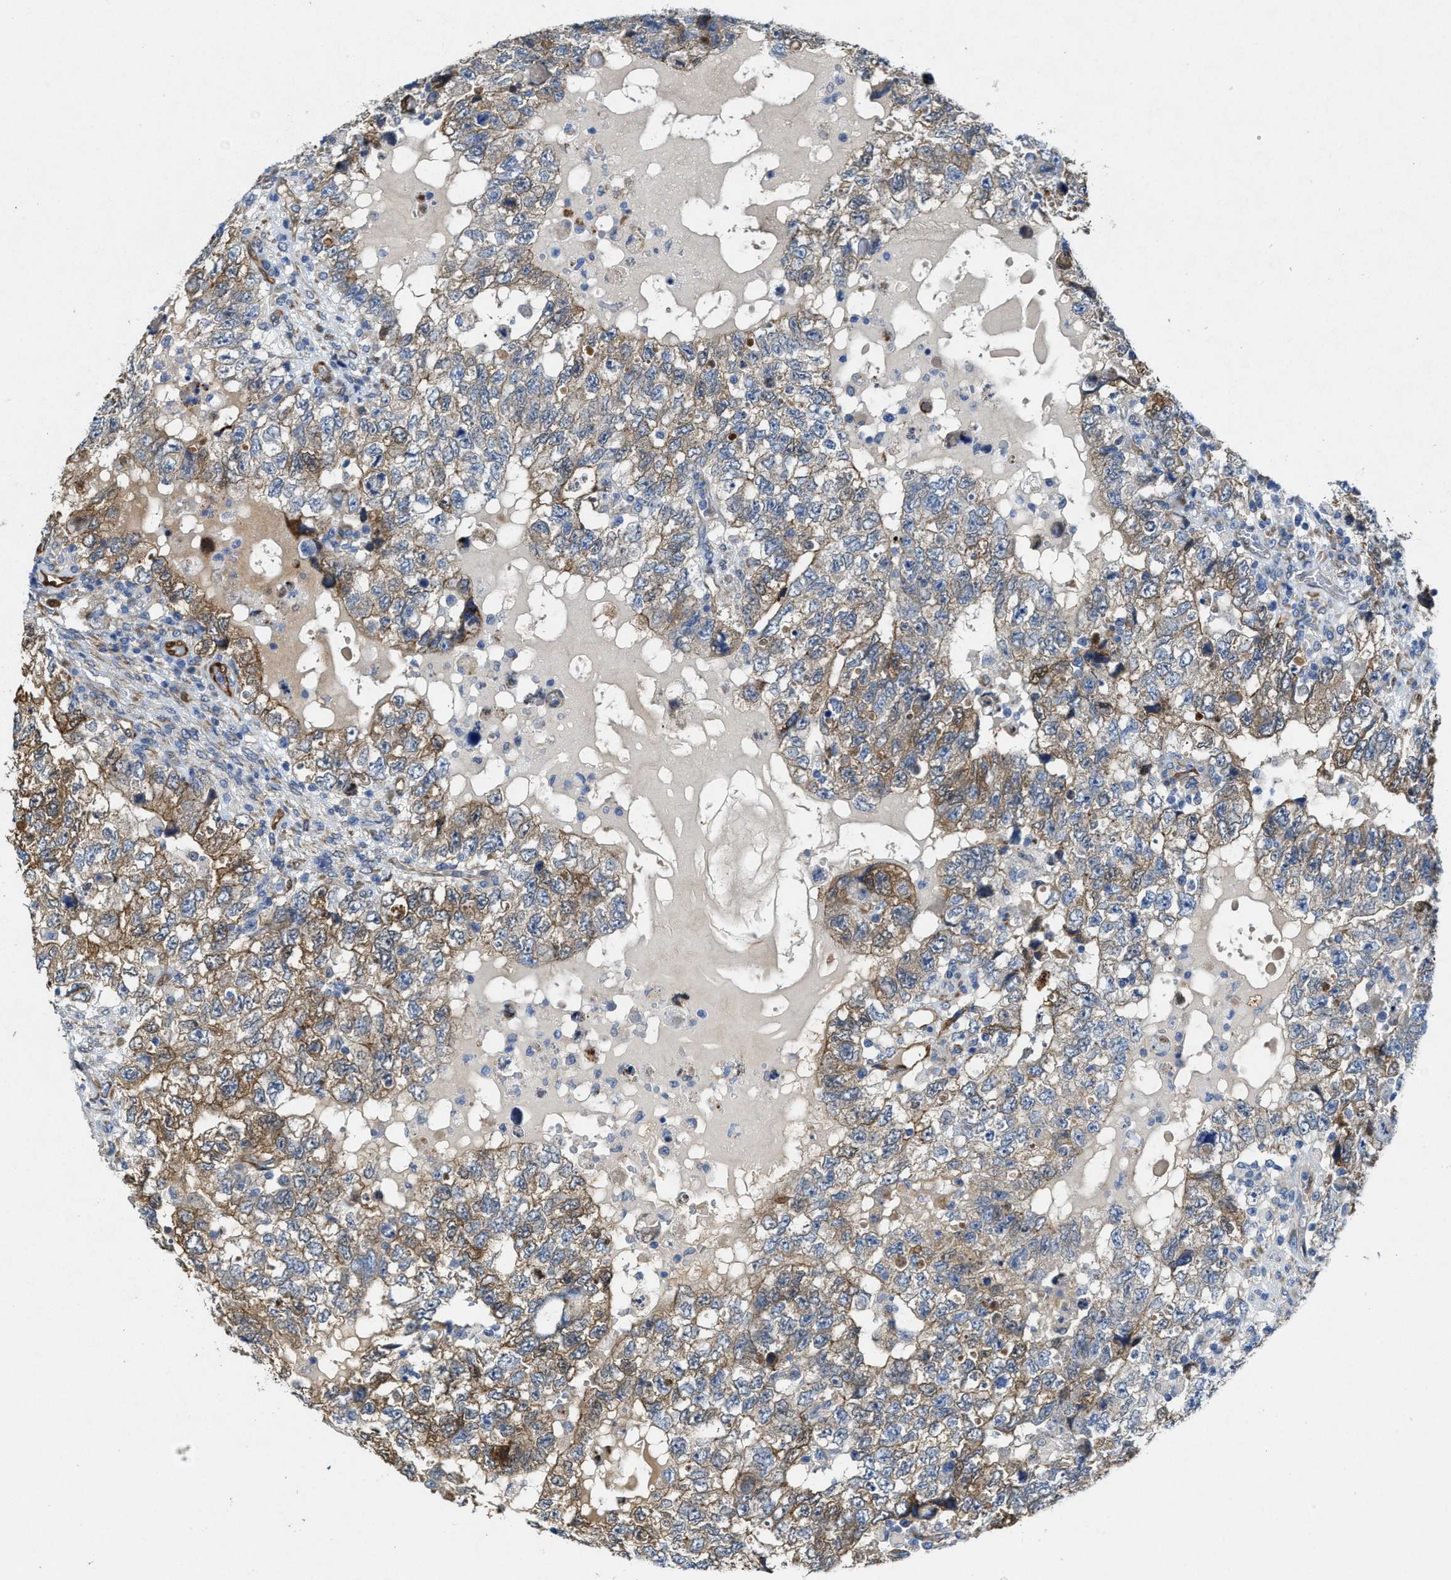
{"staining": {"intensity": "weak", "quantity": "25%-75%", "location": "cytoplasmic/membranous"}, "tissue": "testis cancer", "cell_type": "Tumor cells", "image_type": "cancer", "snomed": [{"axis": "morphology", "description": "Carcinoma, Embryonal, NOS"}, {"axis": "topography", "description": "Testis"}], "caption": "Human testis cancer (embryonal carcinoma) stained with a protein marker displays weak staining in tumor cells.", "gene": "ASS1", "patient": {"sex": "male", "age": 36}}